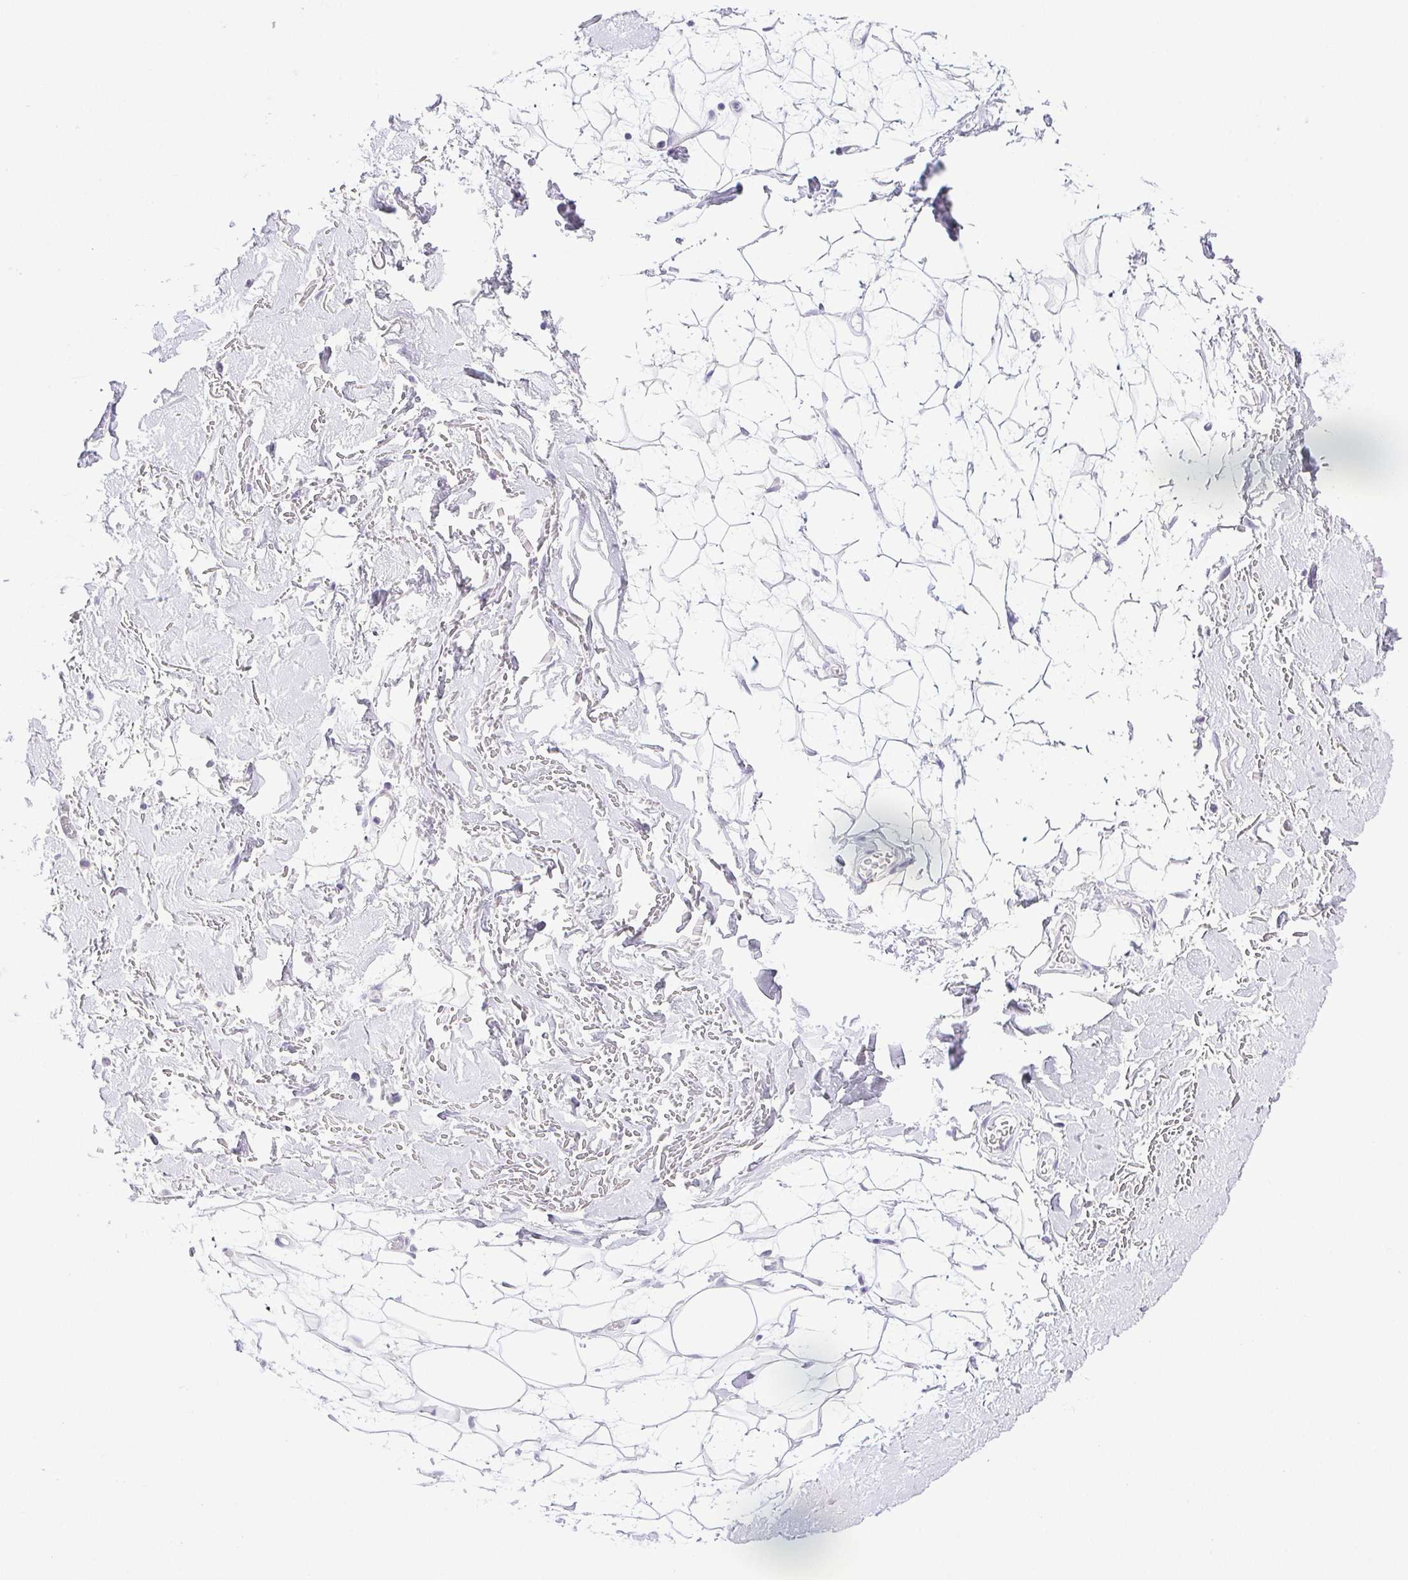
{"staining": {"intensity": "negative", "quantity": "none", "location": "none"}, "tissue": "adipose tissue", "cell_type": "Adipocytes", "image_type": "normal", "snomed": [{"axis": "morphology", "description": "Normal tissue, NOS"}, {"axis": "topography", "description": "Anal"}, {"axis": "topography", "description": "Peripheral nerve tissue"}], "caption": "This photomicrograph is of benign adipose tissue stained with IHC to label a protein in brown with the nuclei are counter-stained blue. There is no positivity in adipocytes. (Brightfield microscopy of DAB (3,3'-diaminobenzidine) immunohistochemistry at high magnification).", "gene": "HLA", "patient": {"sex": "male", "age": 78}}